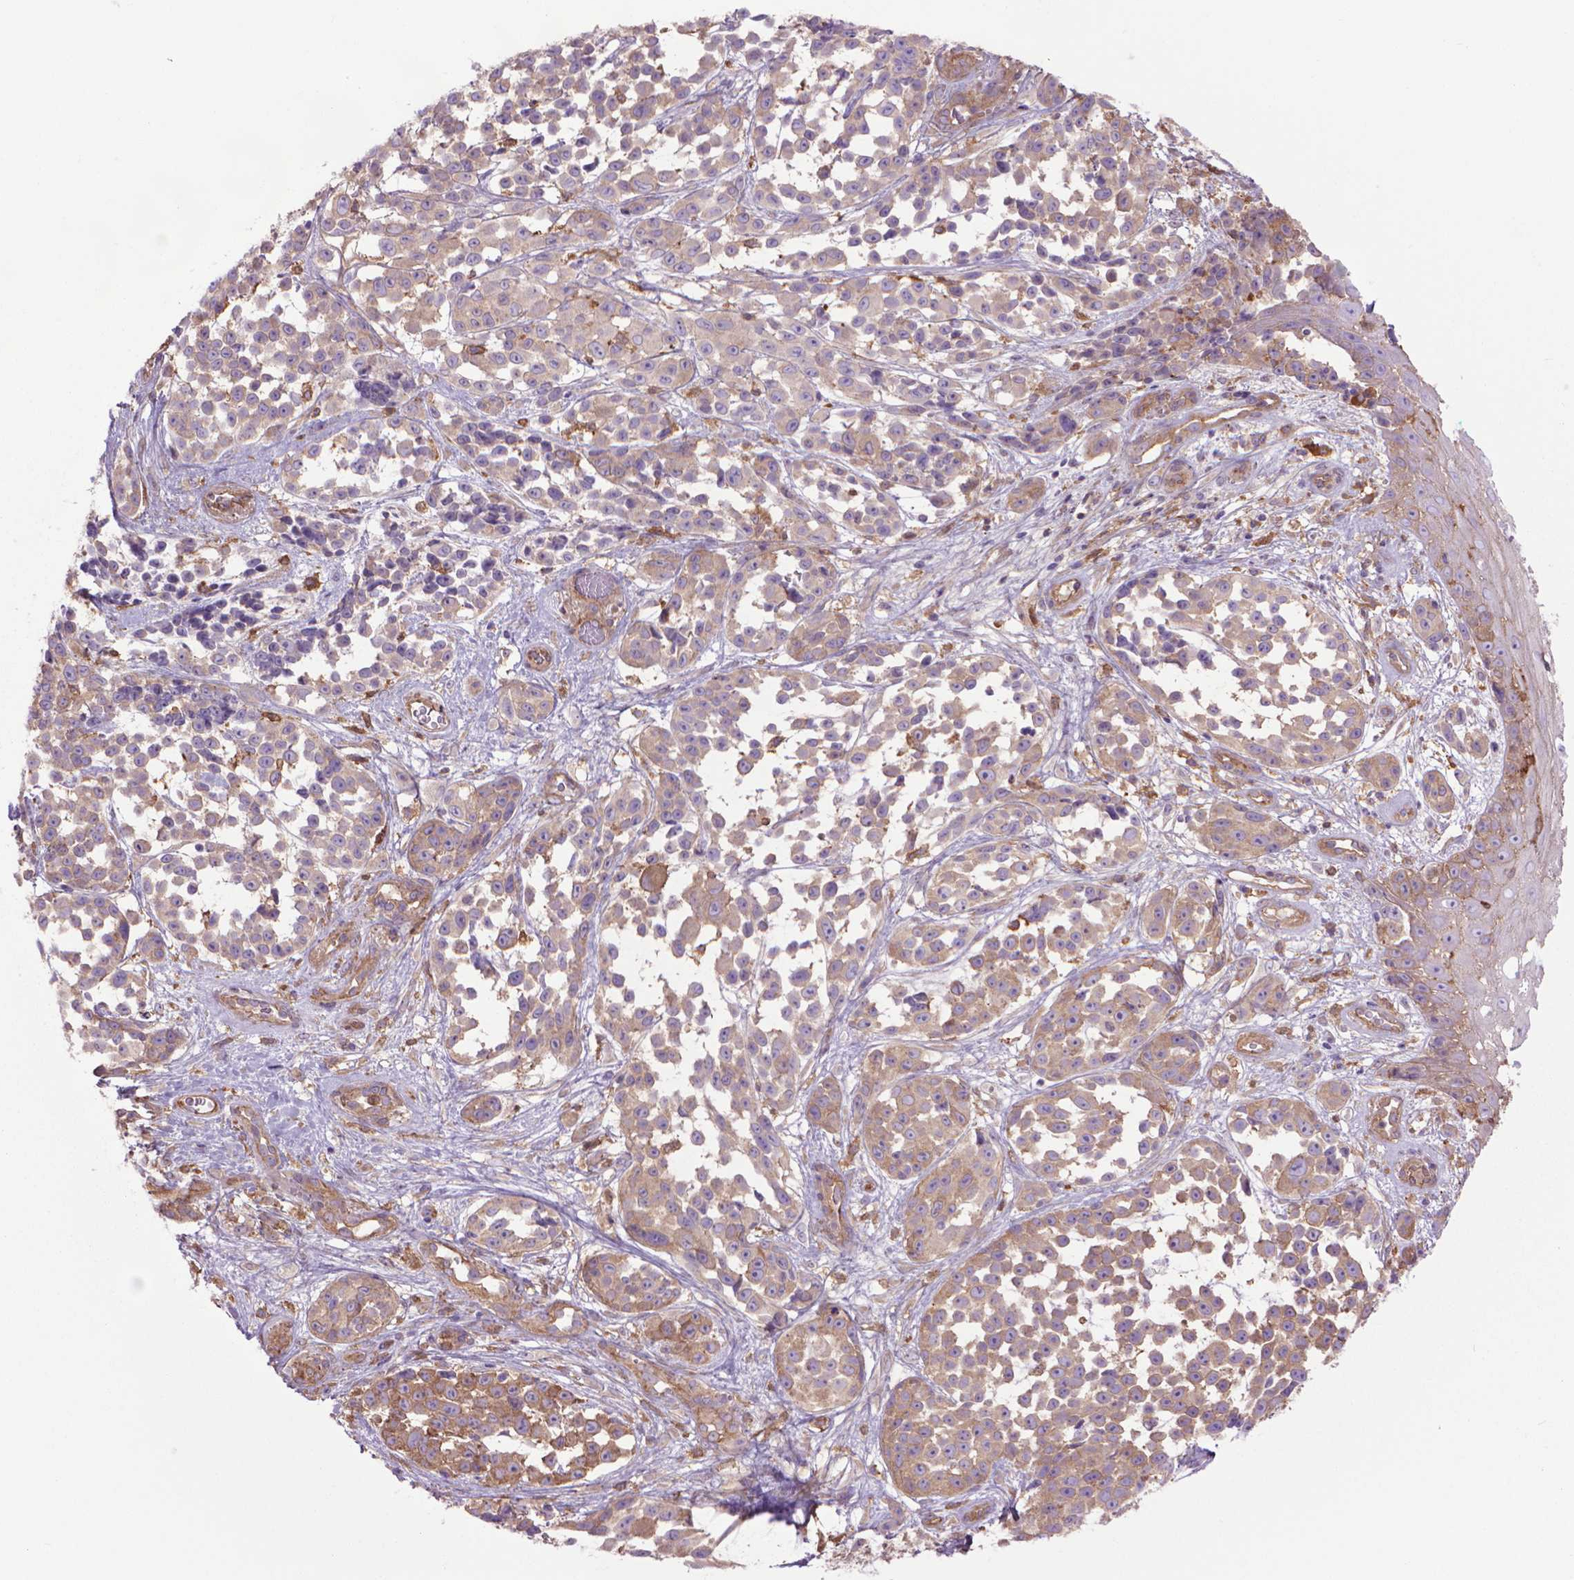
{"staining": {"intensity": "weak", "quantity": ">75%", "location": "cytoplasmic/membranous"}, "tissue": "melanoma", "cell_type": "Tumor cells", "image_type": "cancer", "snomed": [{"axis": "morphology", "description": "Malignant melanoma, NOS"}, {"axis": "topography", "description": "Skin"}], "caption": "Immunohistochemistry (DAB (3,3'-diaminobenzidine)) staining of human melanoma reveals weak cytoplasmic/membranous protein expression in approximately >75% of tumor cells. The staining was performed using DAB, with brown indicating positive protein expression. Nuclei are stained blue with hematoxylin.", "gene": "CORO1B", "patient": {"sex": "female", "age": 88}}